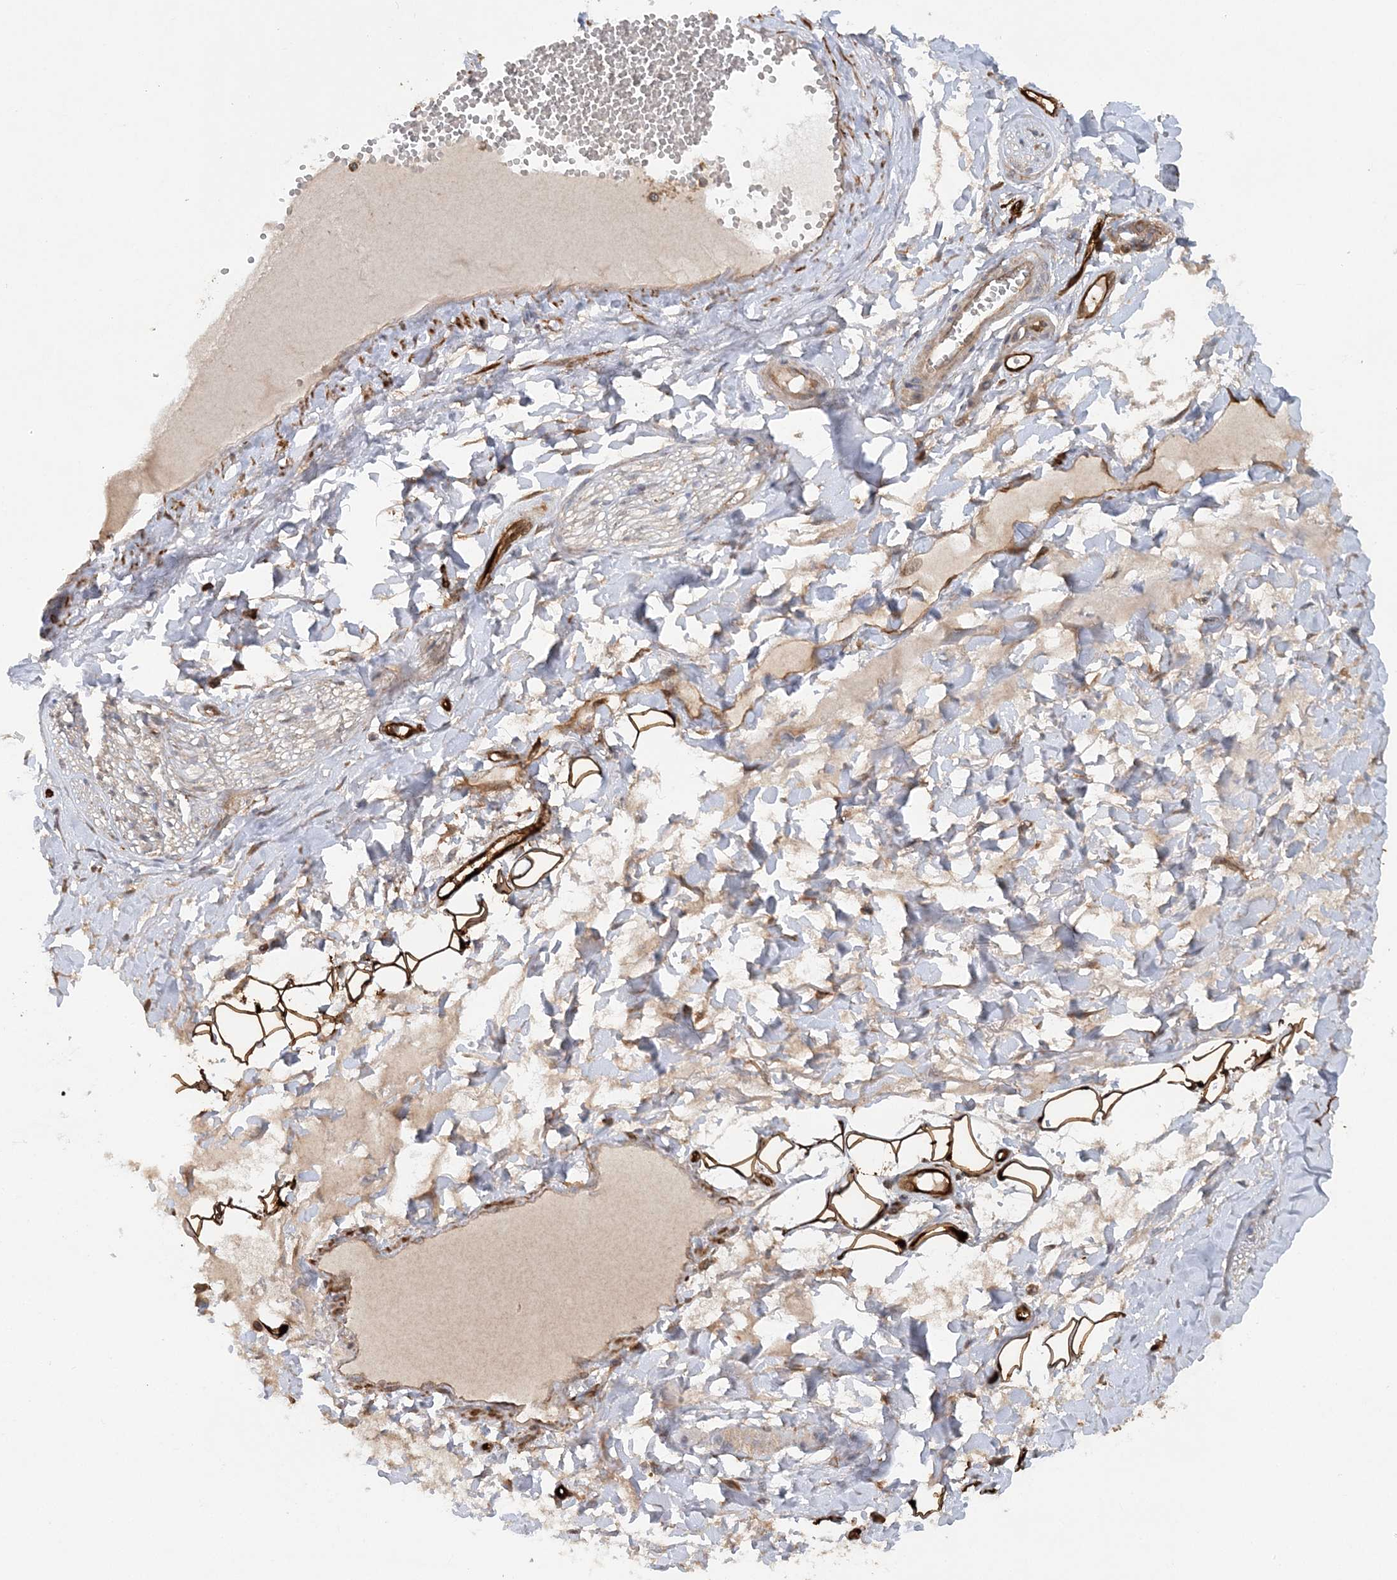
{"staining": {"intensity": "strong", "quantity": ">75%", "location": "cytoplasmic/membranous"}, "tissue": "adipose tissue", "cell_type": "Adipocytes", "image_type": "normal", "snomed": [{"axis": "morphology", "description": "Normal tissue, NOS"}, {"axis": "morphology", "description": "Inflammation, NOS"}, {"axis": "topography", "description": "Salivary gland"}, {"axis": "topography", "description": "Peripheral nerve tissue"}], "caption": "Human adipose tissue stained with a brown dye demonstrates strong cytoplasmic/membranous positive staining in approximately >75% of adipocytes.", "gene": "ACAP2", "patient": {"sex": "female", "age": 75}}